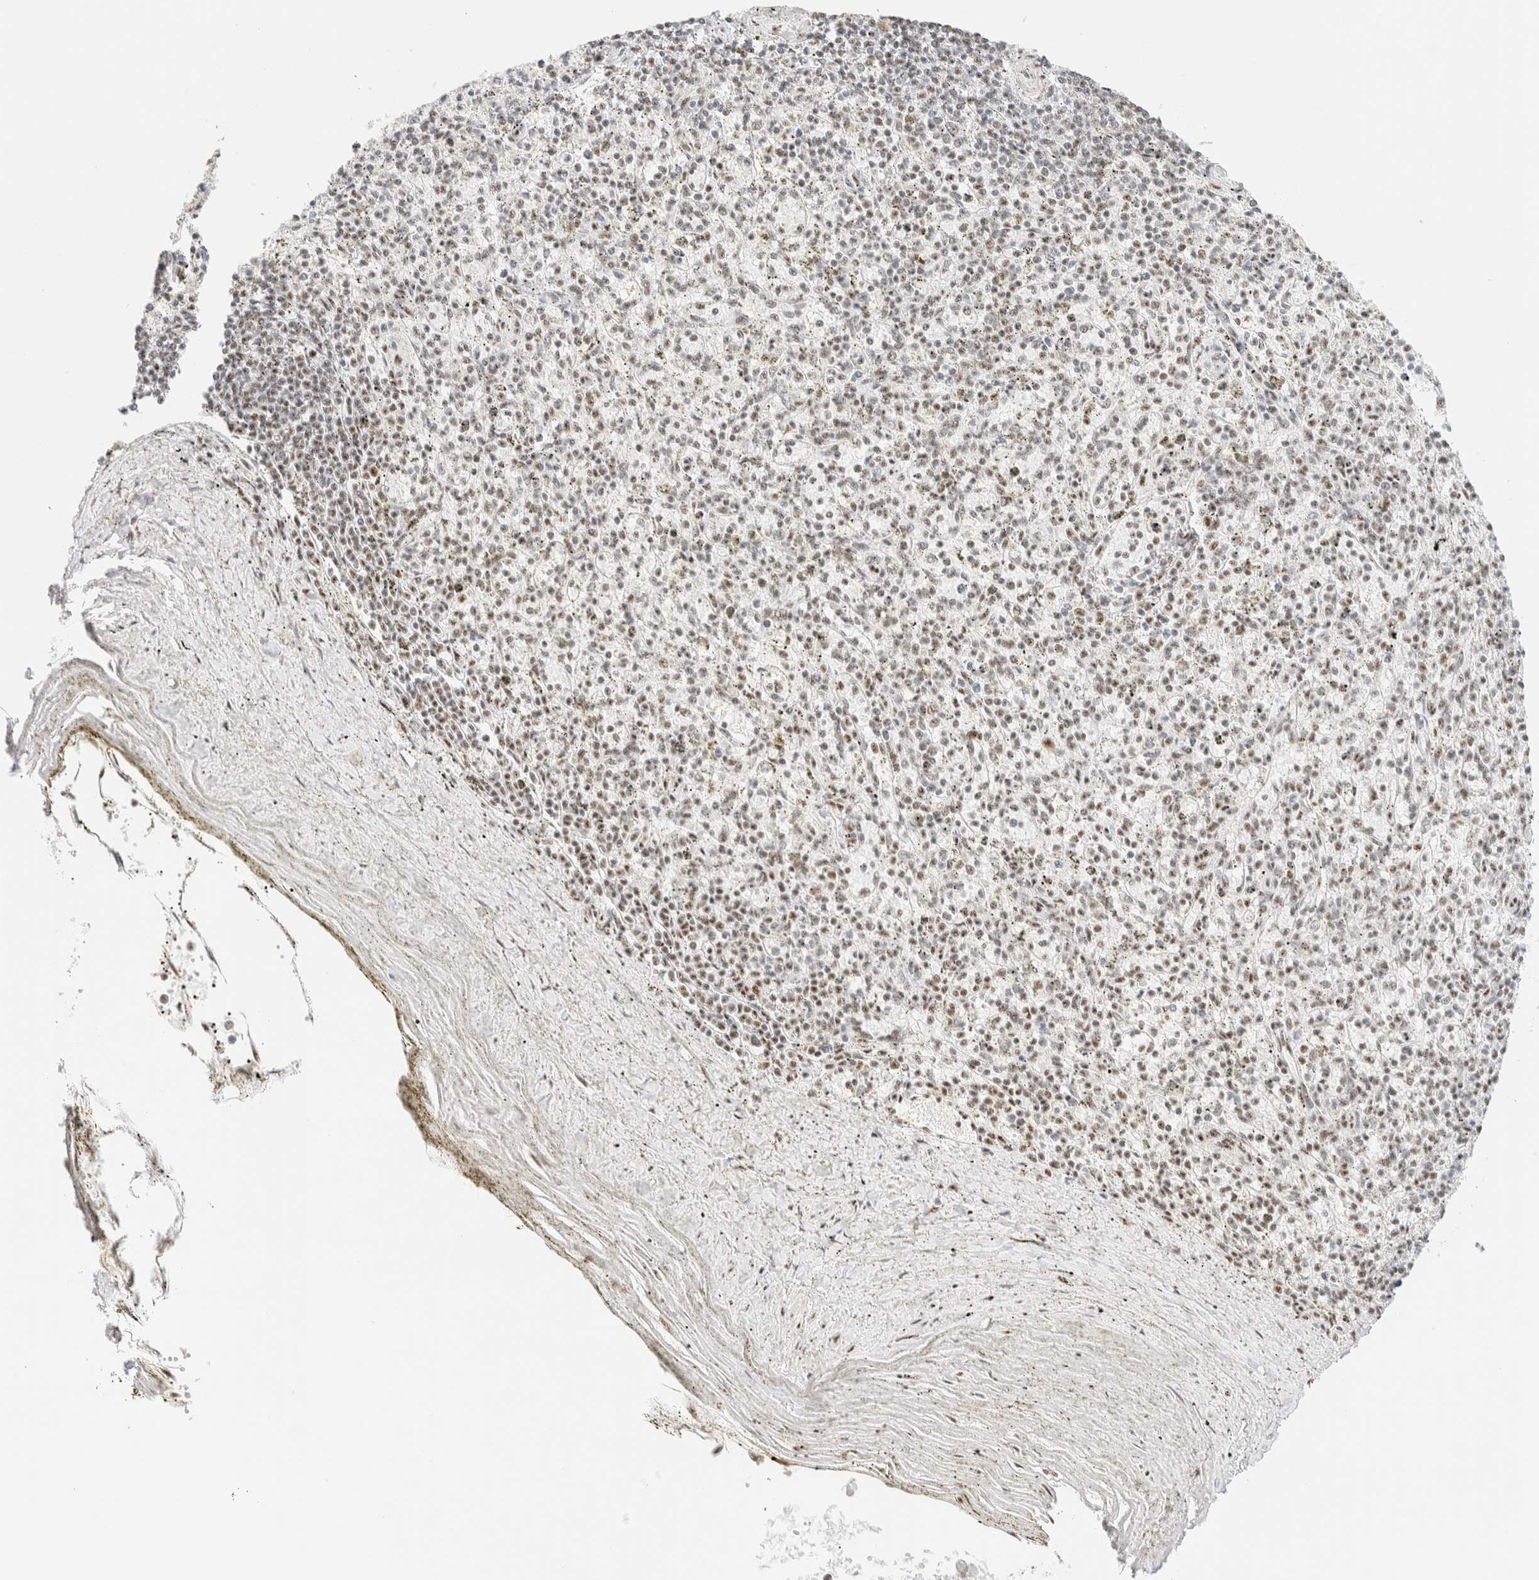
{"staining": {"intensity": "moderate", "quantity": "25%-75%", "location": "nuclear"}, "tissue": "spleen", "cell_type": "Cells in red pulp", "image_type": "normal", "snomed": [{"axis": "morphology", "description": "Normal tissue, NOS"}, {"axis": "topography", "description": "Spleen"}], "caption": "Cells in red pulp demonstrate moderate nuclear positivity in approximately 25%-75% of cells in normal spleen.", "gene": "SON", "patient": {"sex": "male", "age": 72}}